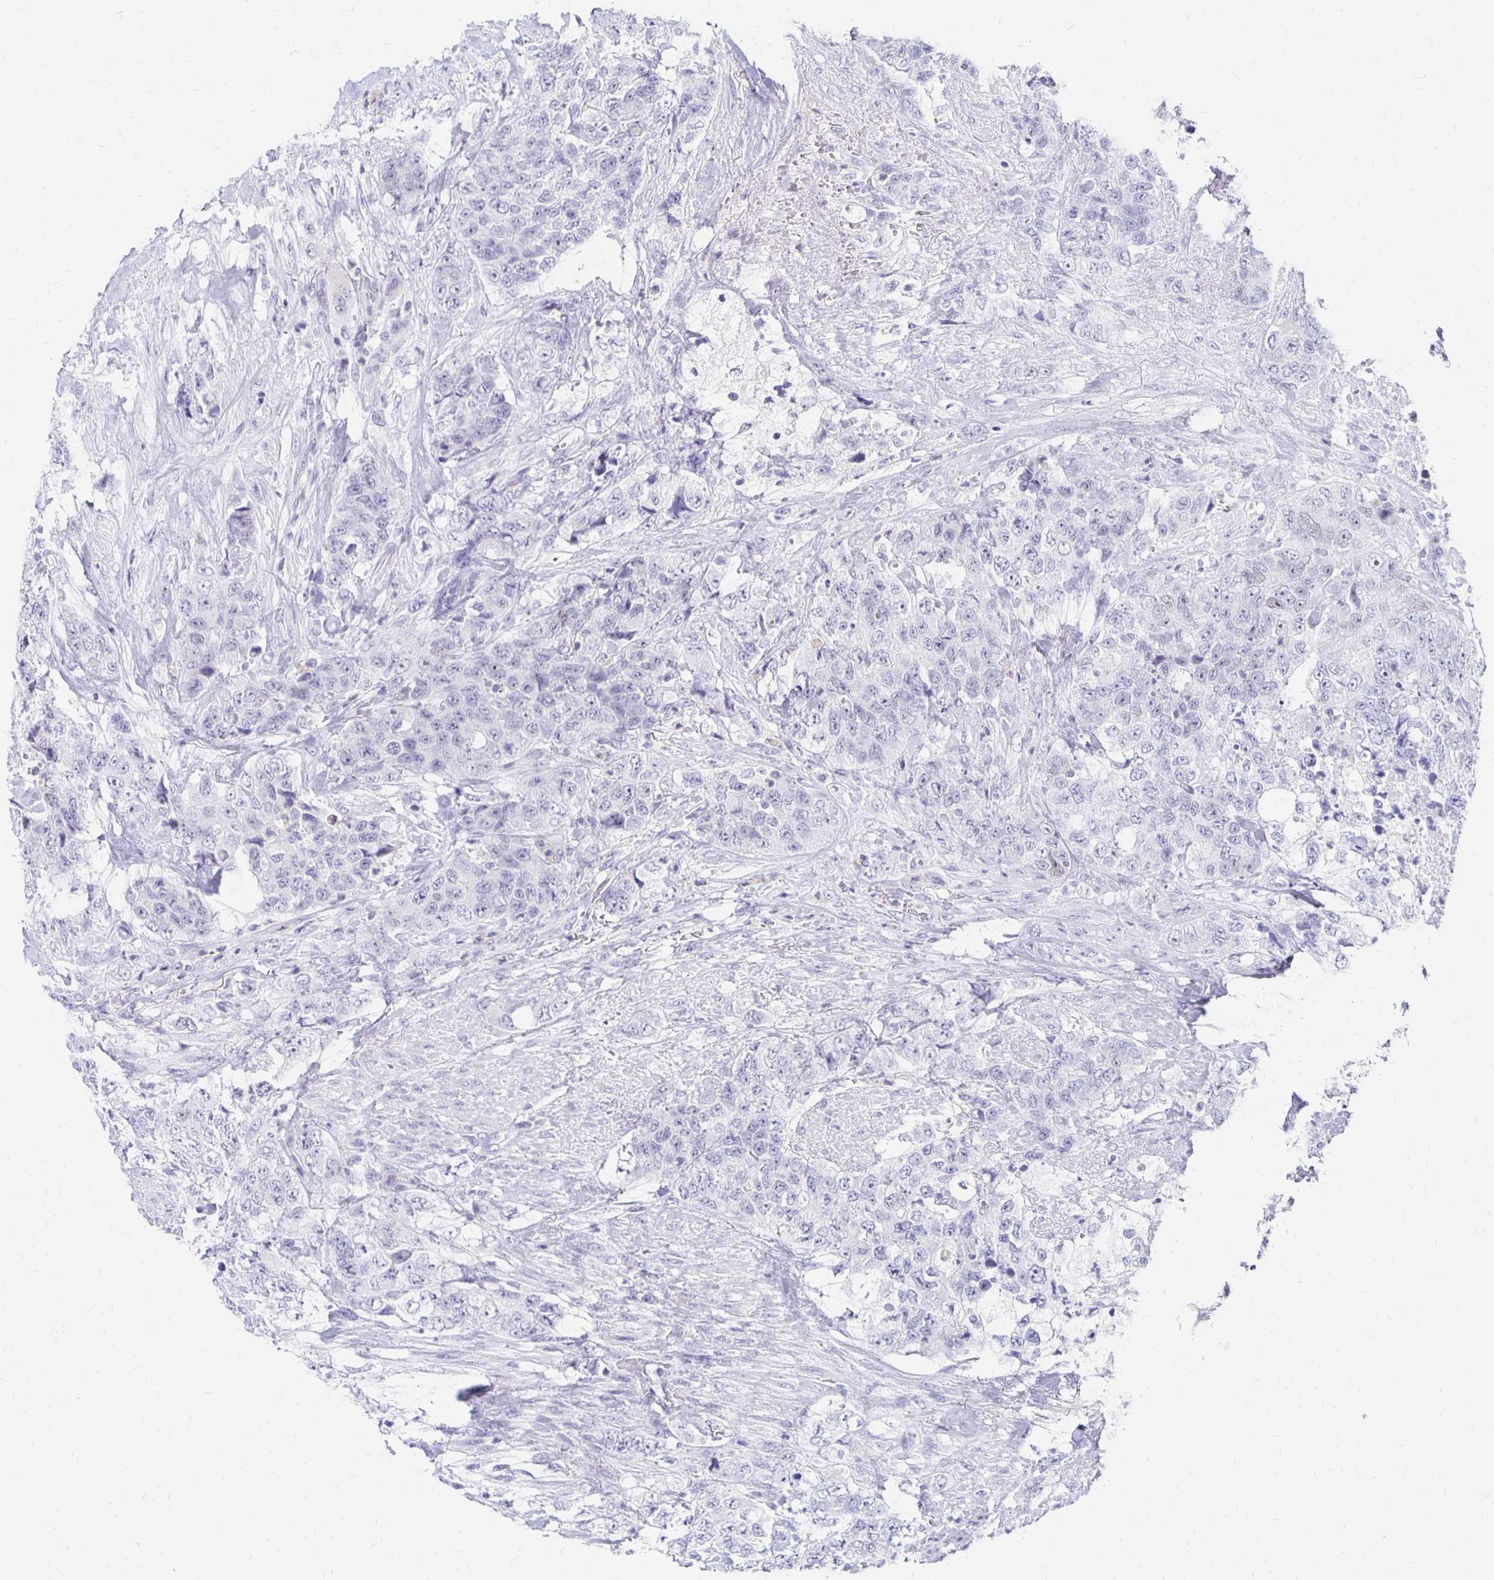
{"staining": {"intensity": "negative", "quantity": "none", "location": "none"}, "tissue": "urothelial cancer", "cell_type": "Tumor cells", "image_type": "cancer", "snomed": [{"axis": "morphology", "description": "Urothelial carcinoma, High grade"}, {"axis": "topography", "description": "Urinary bladder"}], "caption": "This micrograph is of high-grade urothelial carcinoma stained with IHC to label a protein in brown with the nuclei are counter-stained blue. There is no staining in tumor cells. (DAB immunohistochemistry (IHC), high magnification).", "gene": "SYT2", "patient": {"sex": "female", "age": 78}}